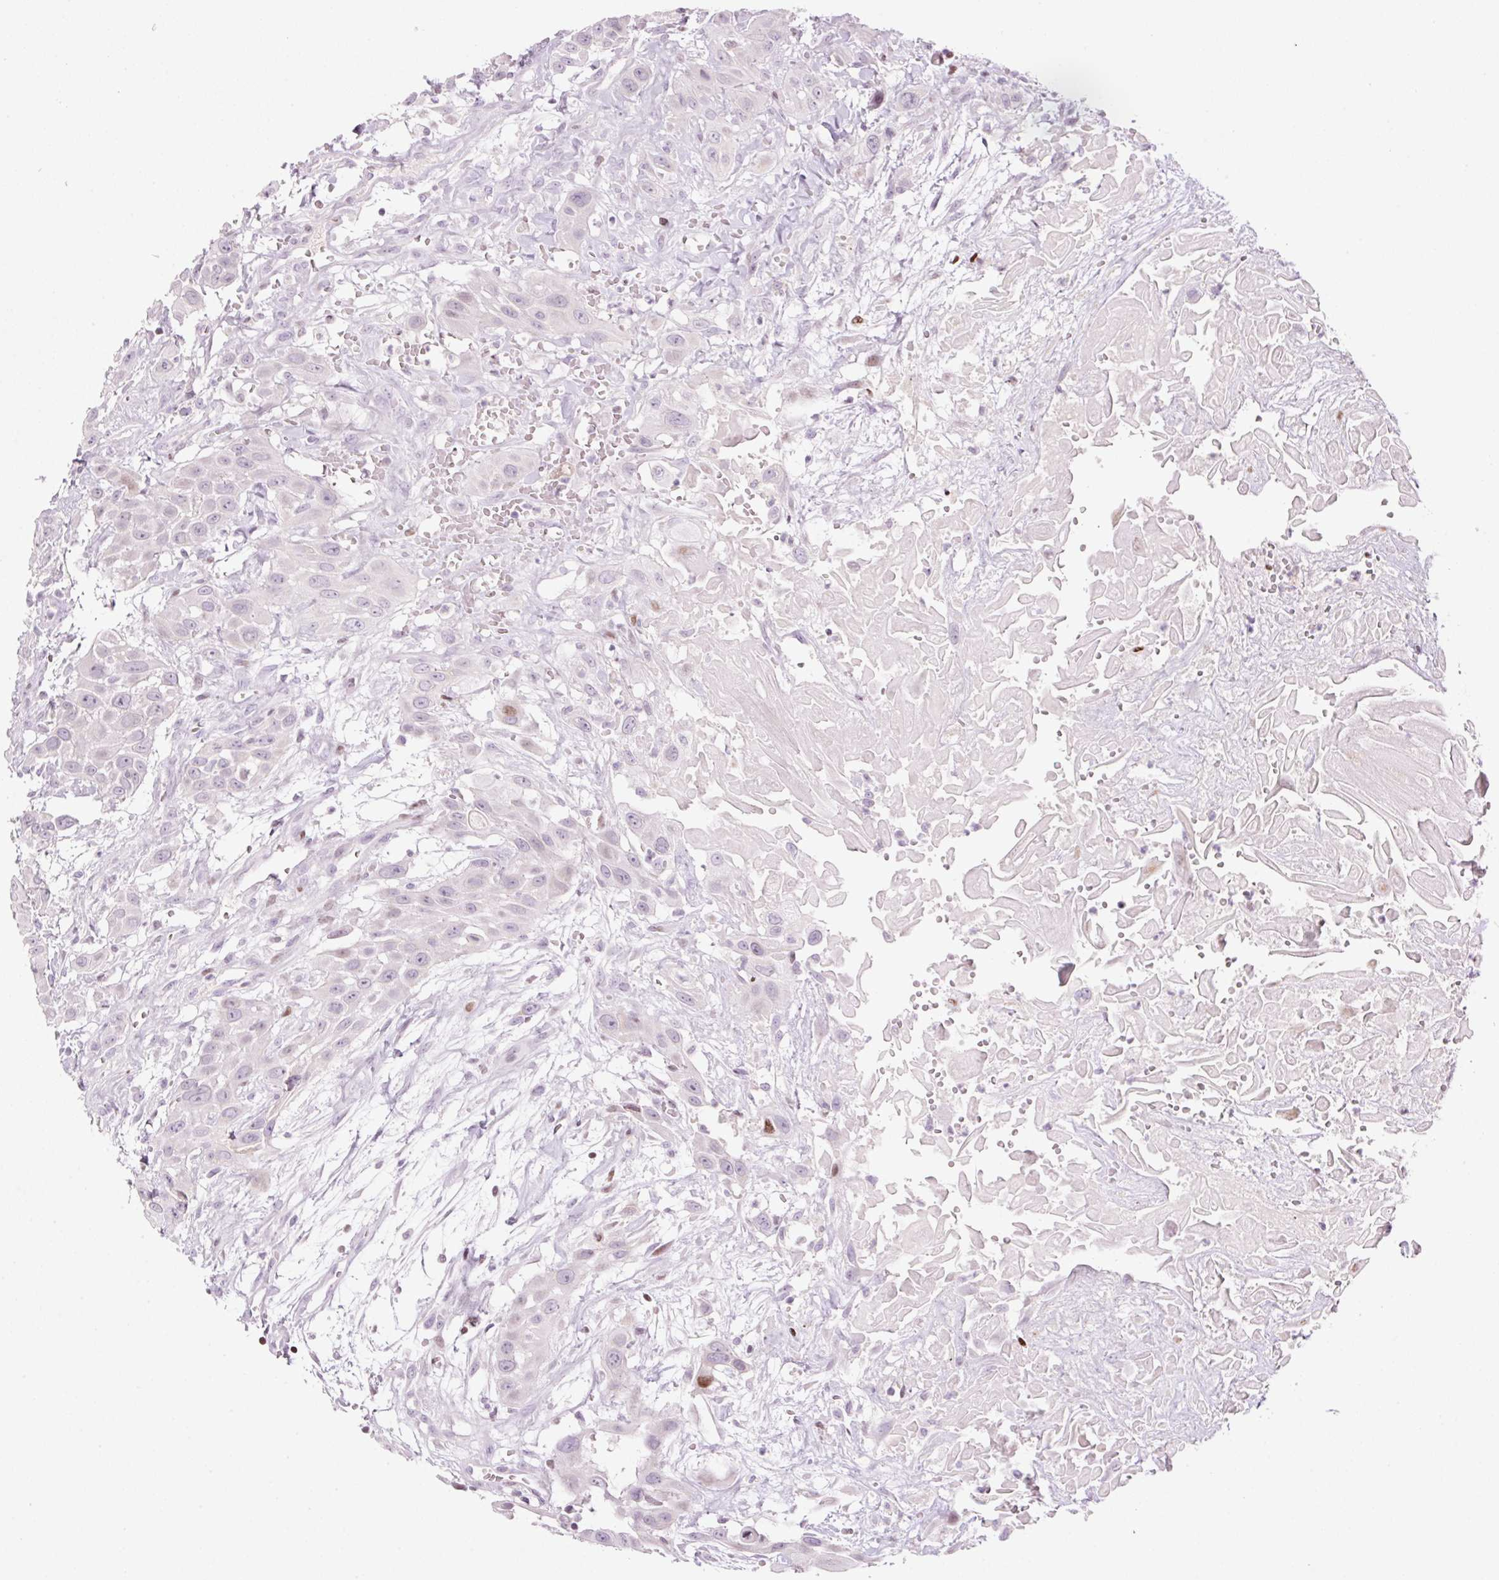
{"staining": {"intensity": "weak", "quantity": "<25%", "location": "nuclear"}, "tissue": "head and neck cancer", "cell_type": "Tumor cells", "image_type": "cancer", "snomed": [{"axis": "morphology", "description": "Squamous cell carcinoma, NOS"}, {"axis": "topography", "description": "Head-Neck"}], "caption": "Histopathology image shows no significant protein expression in tumor cells of head and neck squamous cell carcinoma.", "gene": "TMEM177", "patient": {"sex": "male", "age": 81}}